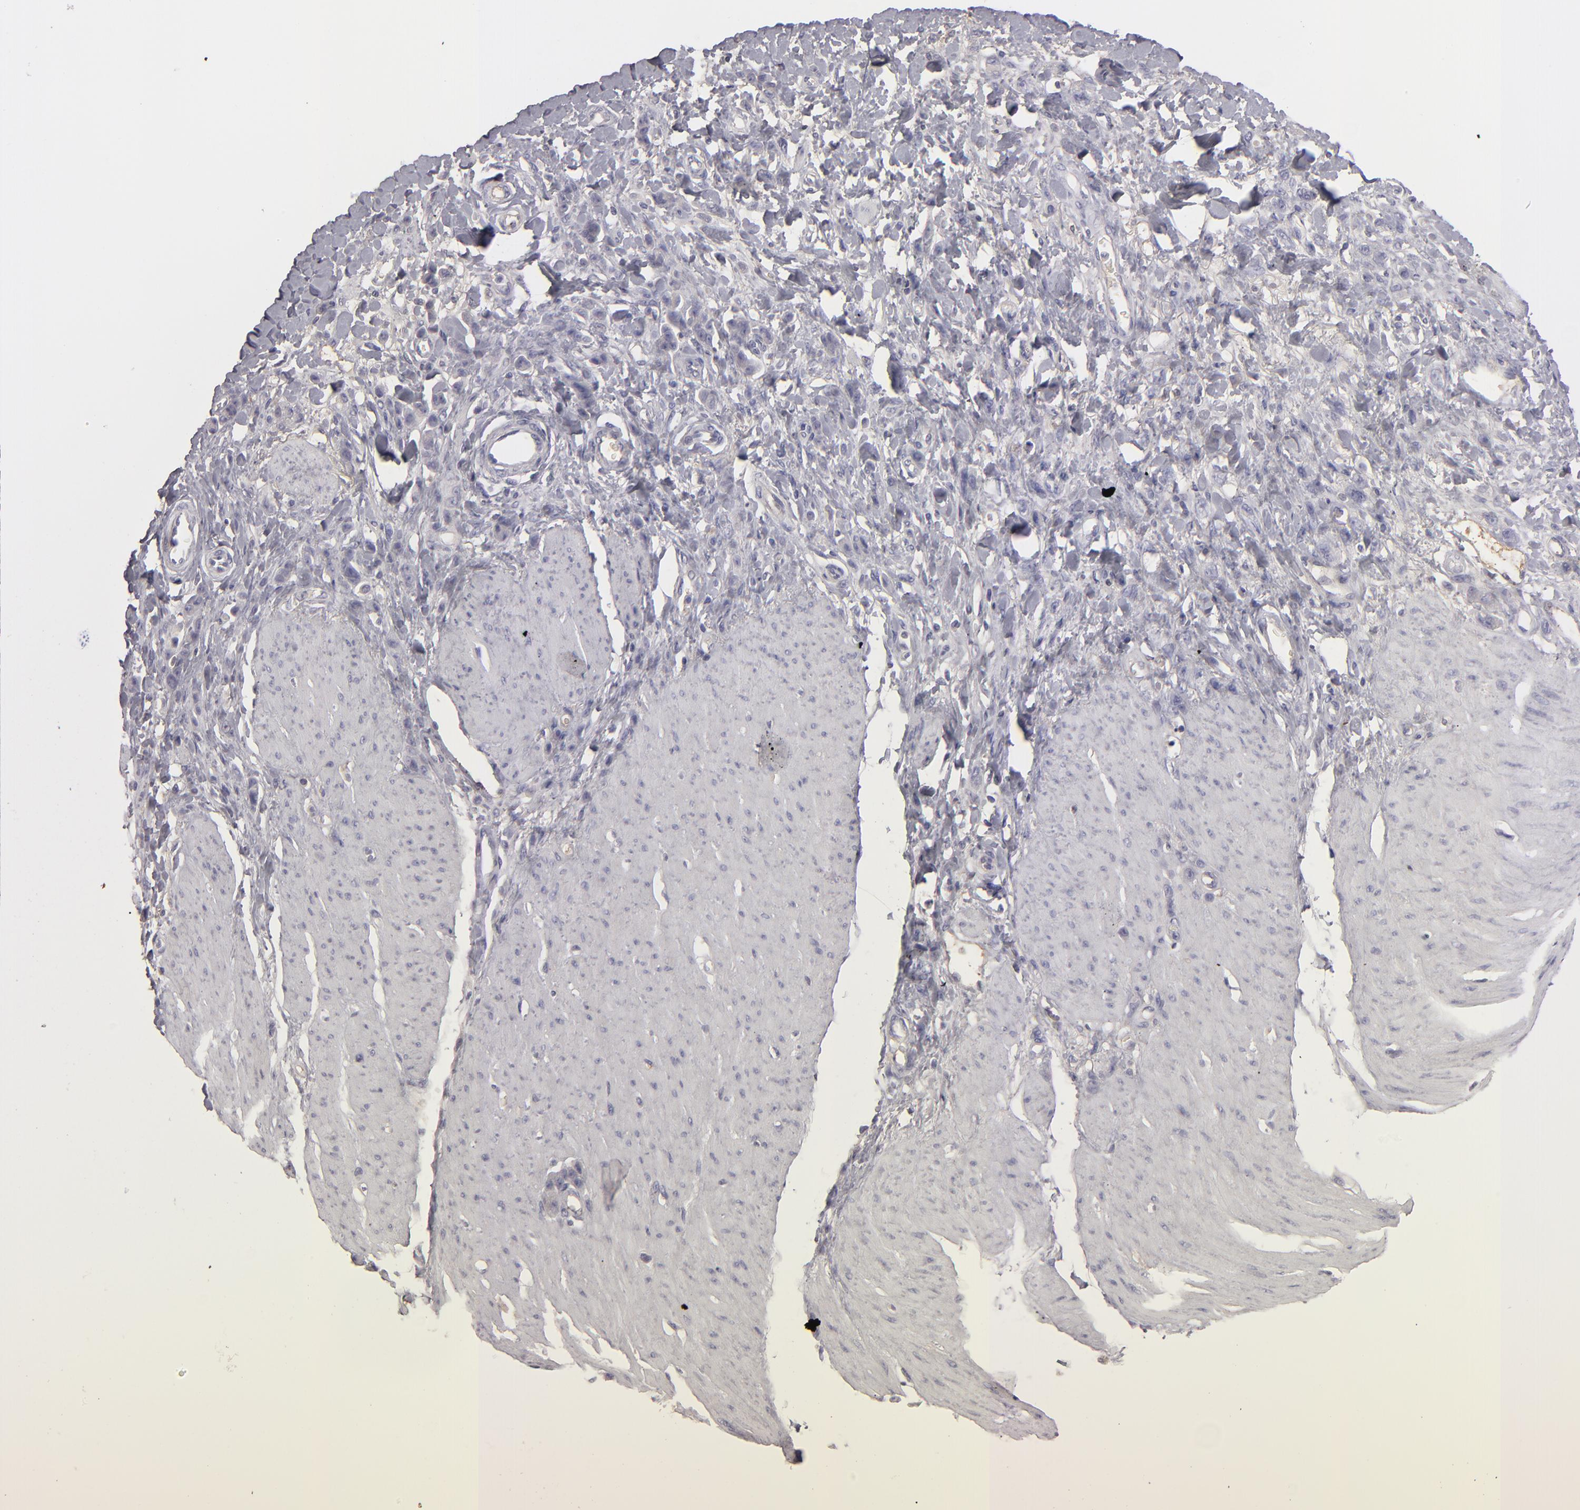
{"staining": {"intensity": "negative", "quantity": "none", "location": "none"}, "tissue": "stomach cancer", "cell_type": "Tumor cells", "image_type": "cancer", "snomed": [{"axis": "morphology", "description": "Normal tissue, NOS"}, {"axis": "morphology", "description": "Adenocarcinoma, NOS"}, {"axis": "topography", "description": "Stomach"}], "caption": "A high-resolution photomicrograph shows immunohistochemistry staining of stomach cancer, which demonstrates no significant positivity in tumor cells.", "gene": "ABCC4", "patient": {"sex": "male", "age": 82}}